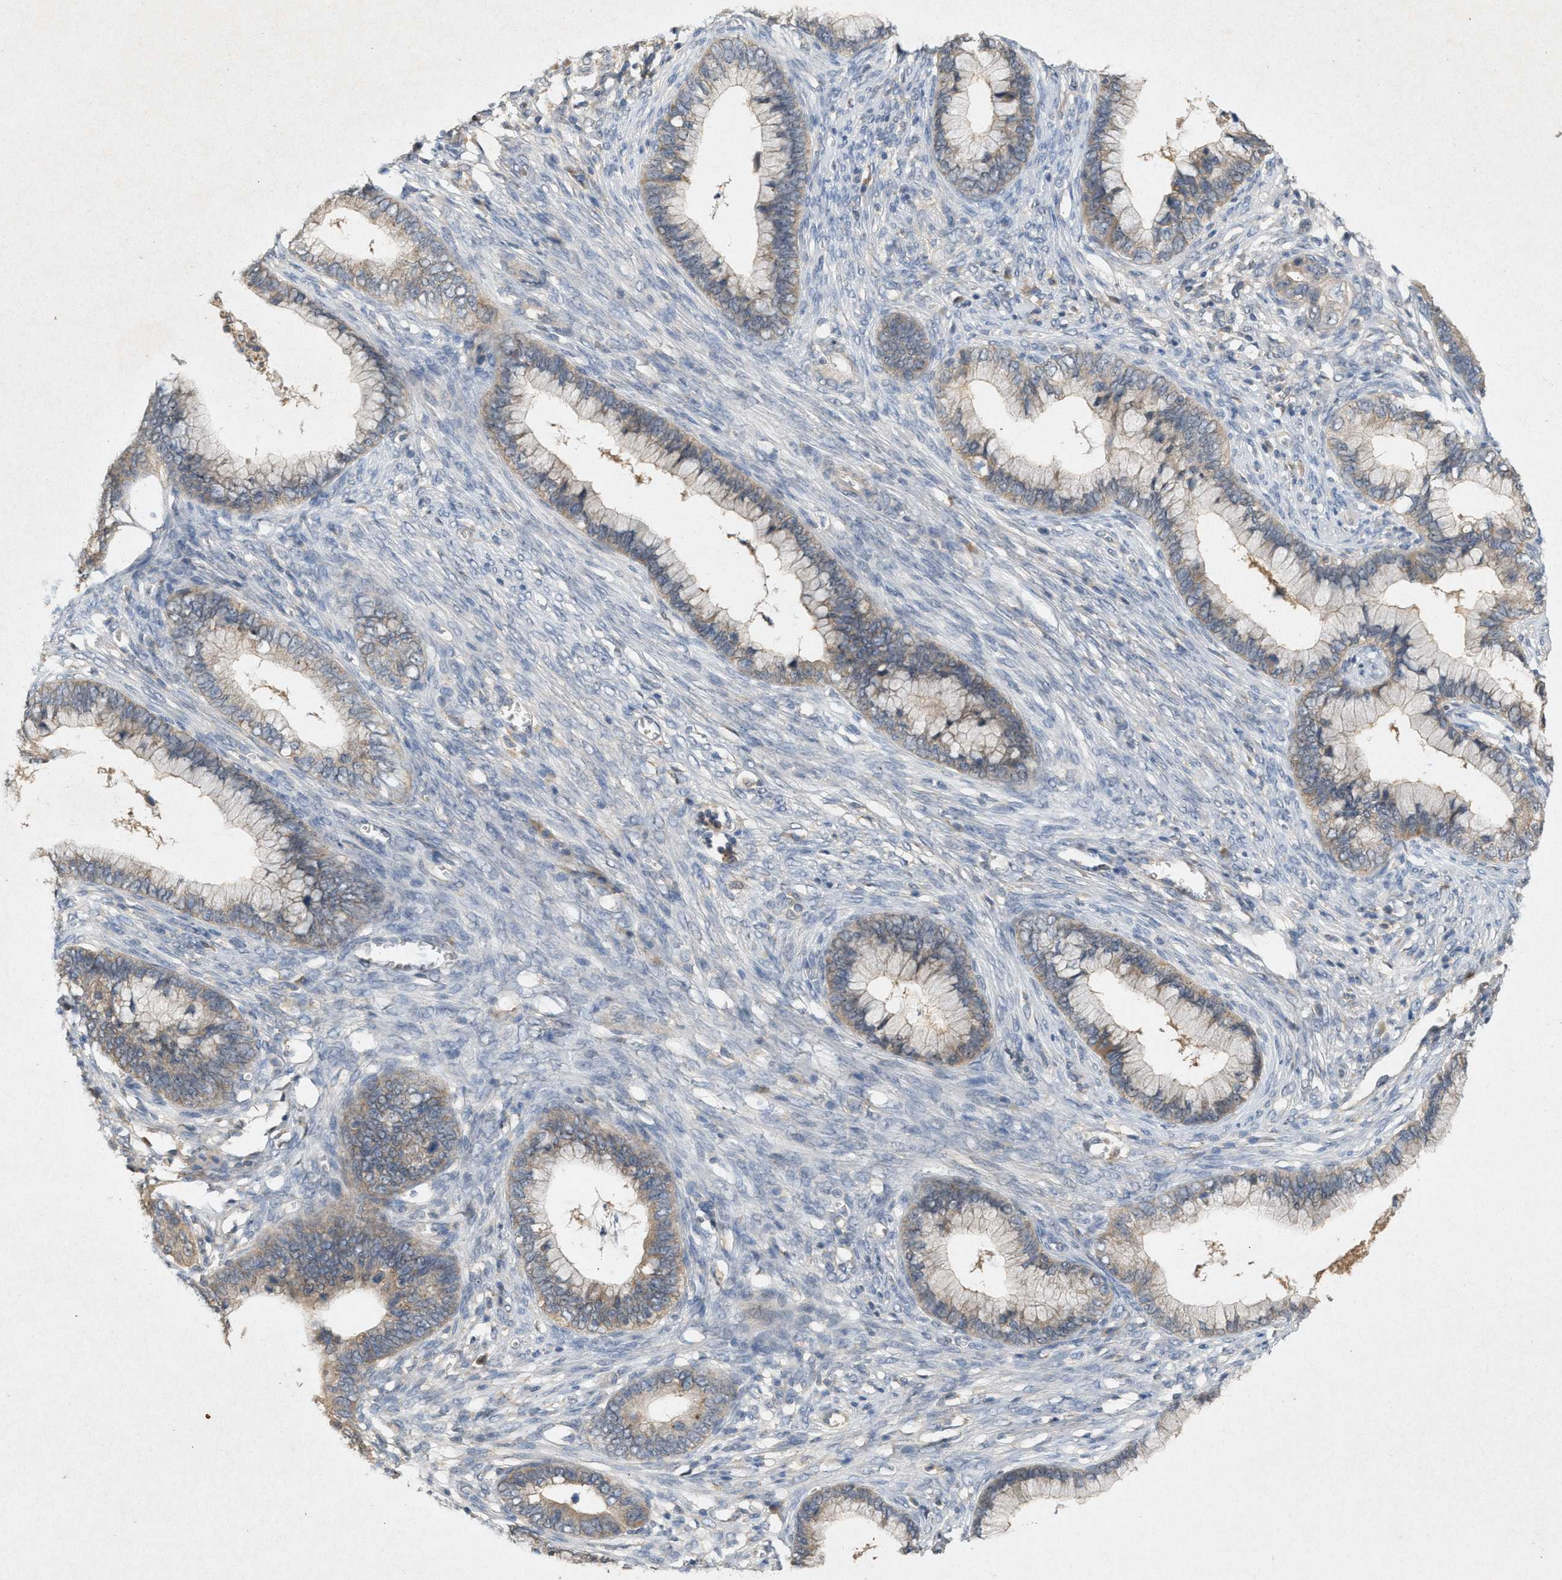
{"staining": {"intensity": "weak", "quantity": ">75%", "location": "cytoplasmic/membranous"}, "tissue": "cervical cancer", "cell_type": "Tumor cells", "image_type": "cancer", "snomed": [{"axis": "morphology", "description": "Adenocarcinoma, NOS"}, {"axis": "topography", "description": "Cervix"}], "caption": "Immunohistochemistry (IHC) histopathology image of human cervical adenocarcinoma stained for a protein (brown), which exhibits low levels of weak cytoplasmic/membranous staining in about >75% of tumor cells.", "gene": "DCAF7", "patient": {"sex": "female", "age": 44}}